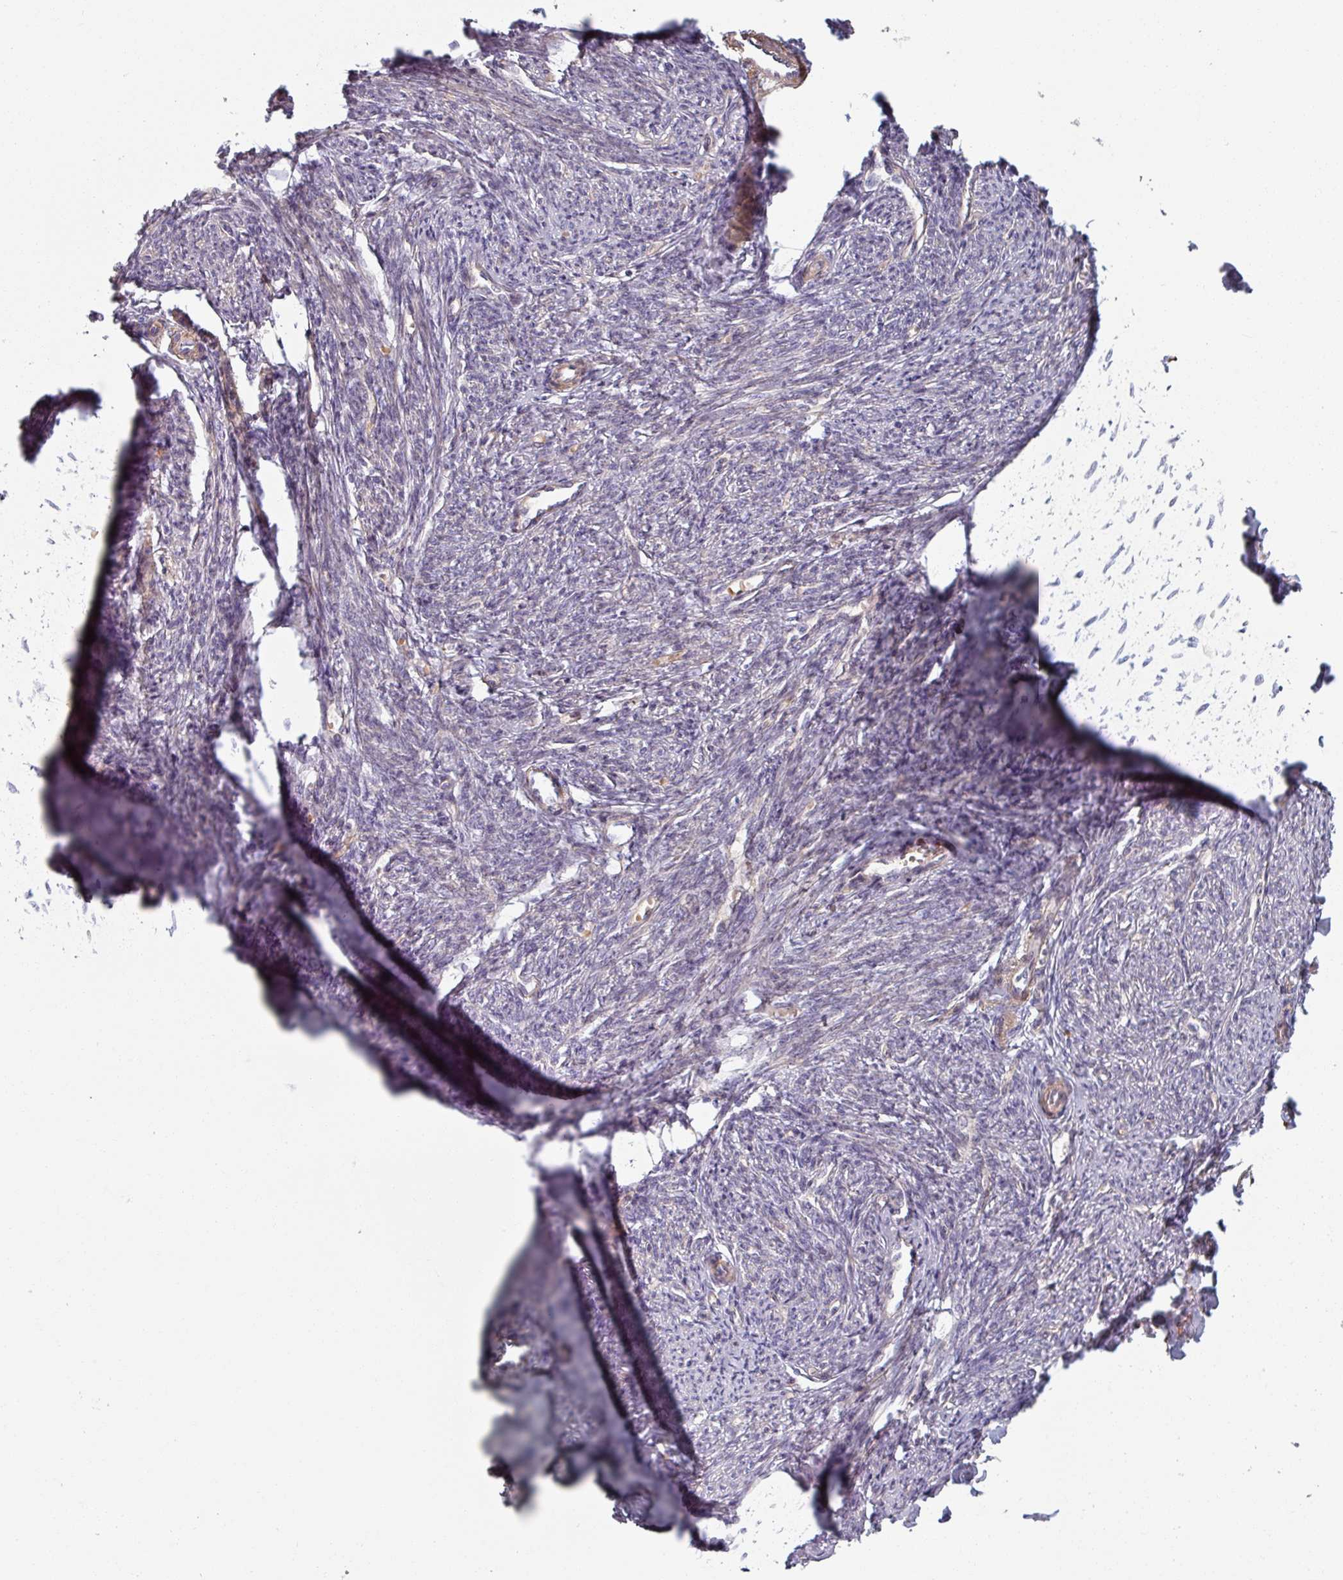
{"staining": {"intensity": "moderate", "quantity": "25%-75%", "location": "cytoplasmic/membranous"}, "tissue": "smooth muscle", "cell_type": "Smooth muscle cells", "image_type": "normal", "snomed": [{"axis": "morphology", "description": "Normal tissue, NOS"}, {"axis": "topography", "description": "Smooth muscle"}, {"axis": "topography", "description": "Fallopian tube"}], "caption": "Immunohistochemical staining of benign smooth muscle displays medium levels of moderate cytoplasmic/membranous staining in approximately 25%-75% of smooth muscle cells.", "gene": "C4BPB", "patient": {"sex": "female", "age": 59}}